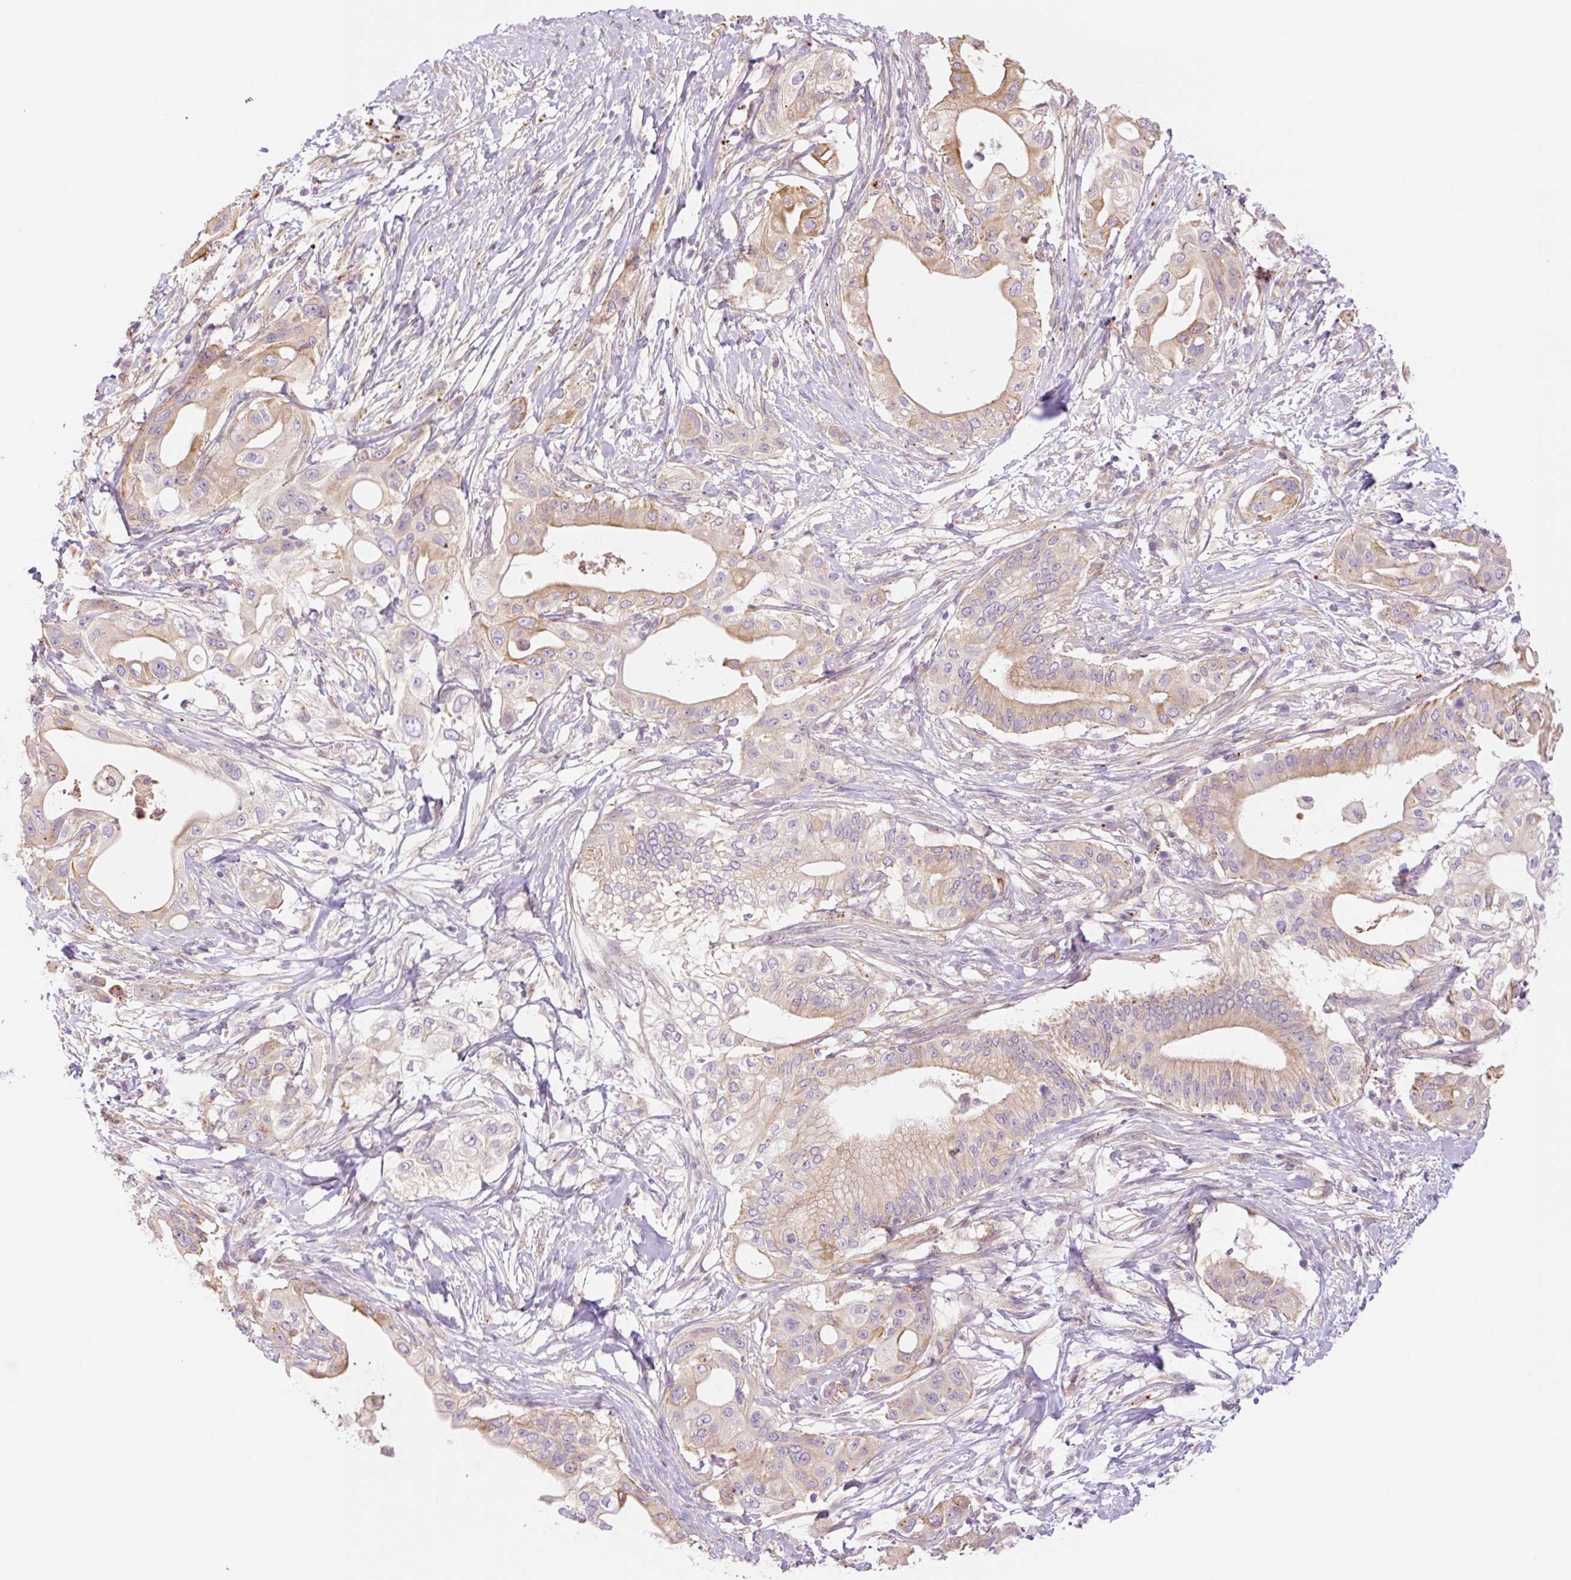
{"staining": {"intensity": "moderate", "quantity": ">75%", "location": "cytoplasmic/membranous"}, "tissue": "pancreatic cancer", "cell_type": "Tumor cells", "image_type": "cancer", "snomed": [{"axis": "morphology", "description": "Adenocarcinoma, NOS"}, {"axis": "topography", "description": "Pancreas"}], "caption": "Immunohistochemistry (IHC) photomicrograph of neoplastic tissue: pancreatic cancer (adenocarcinoma) stained using immunohistochemistry reveals medium levels of moderate protein expression localized specifically in the cytoplasmic/membranous of tumor cells, appearing as a cytoplasmic/membranous brown color.", "gene": "NLRP5", "patient": {"sex": "male", "age": 68}}